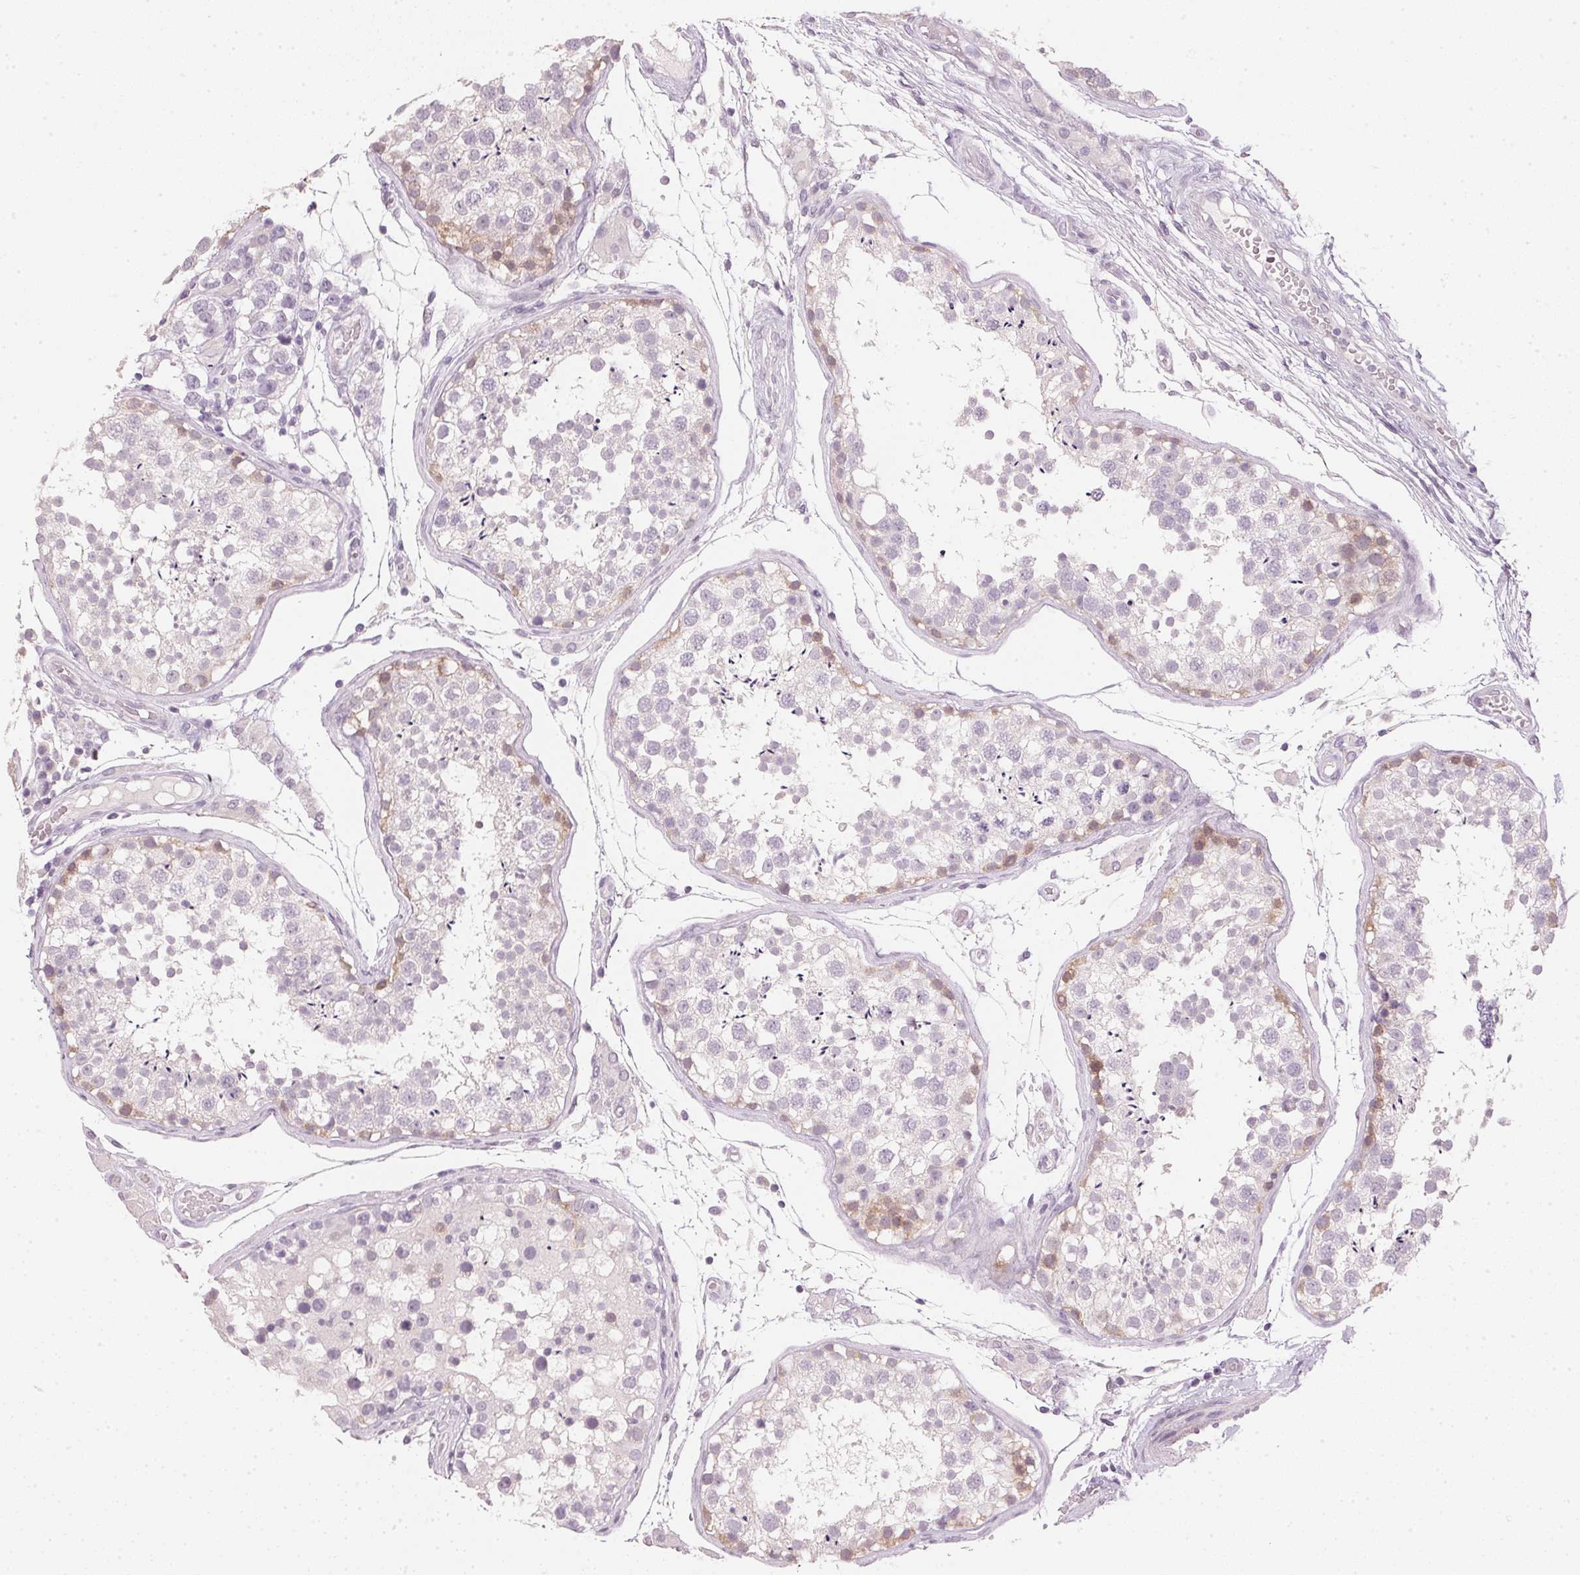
{"staining": {"intensity": "weak", "quantity": "<25%", "location": "cytoplasmic/membranous"}, "tissue": "testis", "cell_type": "Cells in seminiferous ducts", "image_type": "normal", "snomed": [{"axis": "morphology", "description": "Normal tissue, NOS"}, {"axis": "morphology", "description": "Seminoma, NOS"}, {"axis": "topography", "description": "Testis"}], "caption": "Immunohistochemical staining of normal human testis shows no significant staining in cells in seminiferous ducts.", "gene": "IGFBP1", "patient": {"sex": "male", "age": 29}}